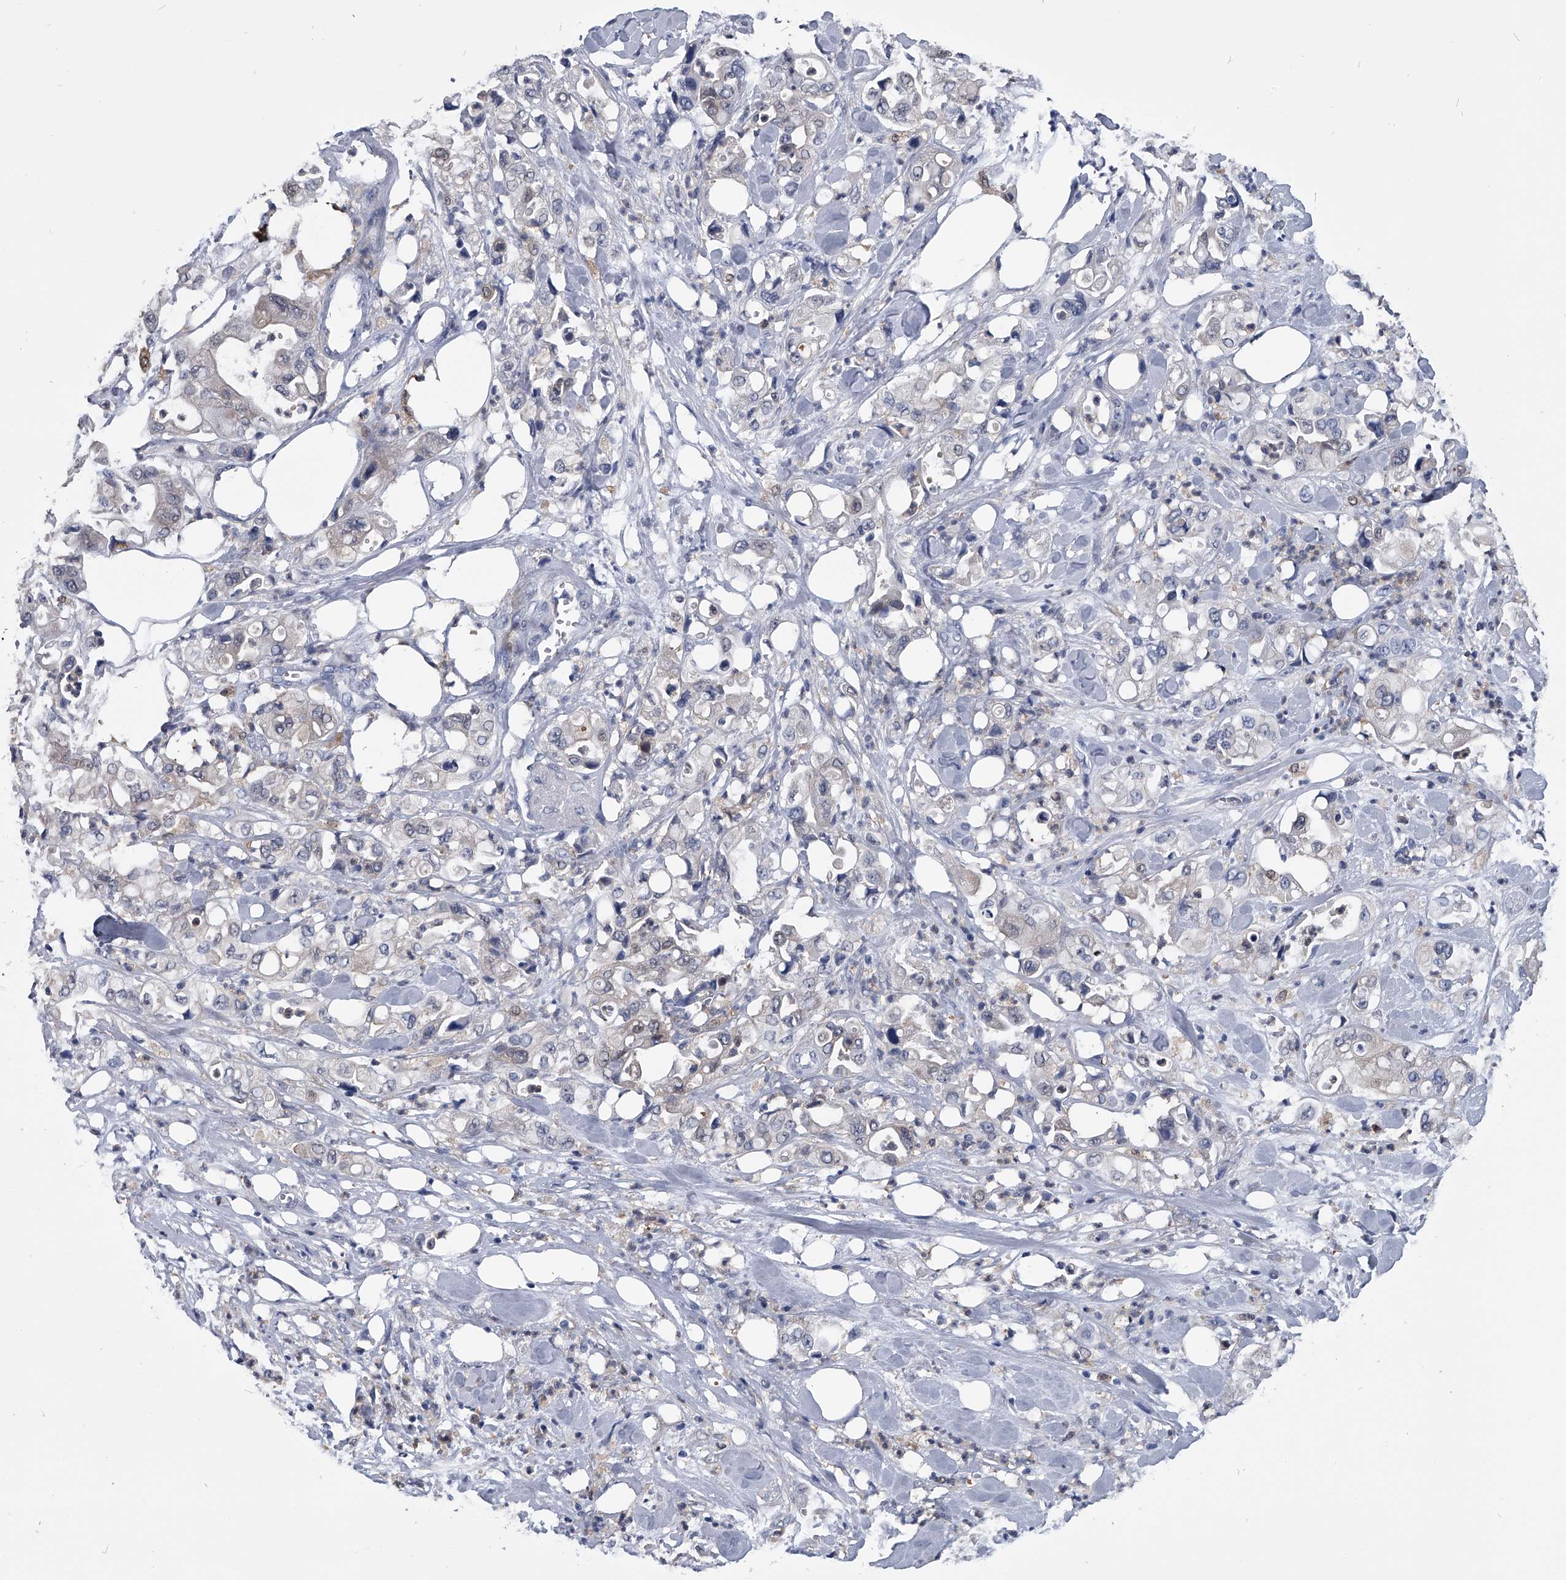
{"staining": {"intensity": "negative", "quantity": "none", "location": "none"}, "tissue": "pancreatic cancer", "cell_type": "Tumor cells", "image_type": "cancer", "snomed": [{"axis": "morphology", "description": "Adenocarcinoma, NOS"}, {"axis": "topography", "description": "Pancreas"}], "caption": "A high-resolution micrograph shows immunohistochemistry staining of adenocarcinoma (pancreatic), which demonstrates no significant staining in tumor cells.", "gene": "PDXK", "patient": {"sex": "male", "age": 70}}